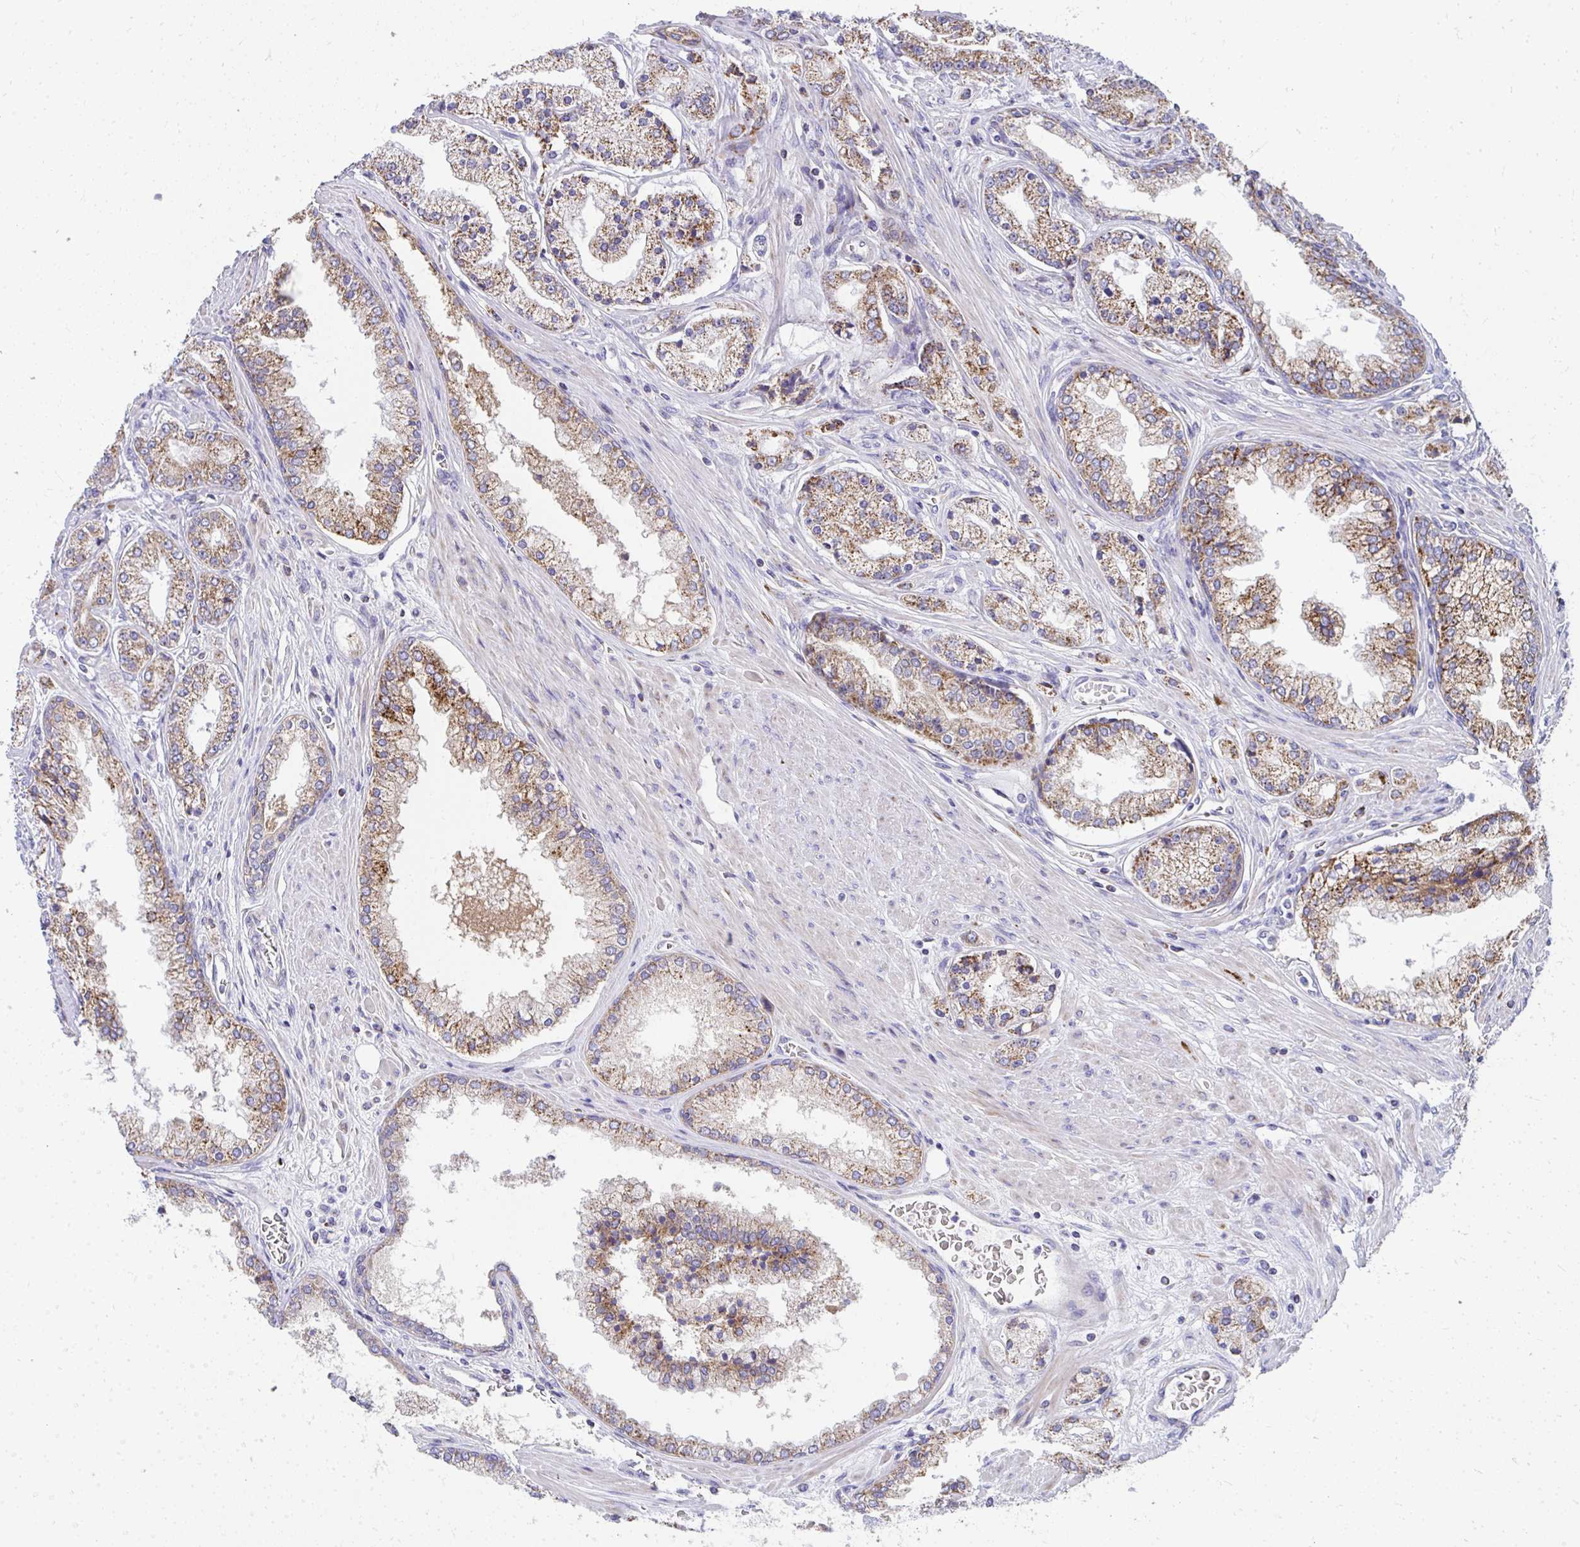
{"staining": {"intensity": "moderate", "quantity": ">75%", "location": "cytoplasmic/membranous"}, "tissue": "prostate cancer", "cell_type": "Tumor cells", "image_type": "cancer", "snomed": [{"axis": "morphology", "description": "Adenocarcinoma, High grade"}, {"axis": "topography", "description": "Prostate"}], "caption": "A brown stain labels moderate cytoplasmic/membranous expression of a protein in human prostate adenocarcinoma (high-grade) tumor cells.", "gene": "IL37", "patient": {"sex": "male", "age": 66}}